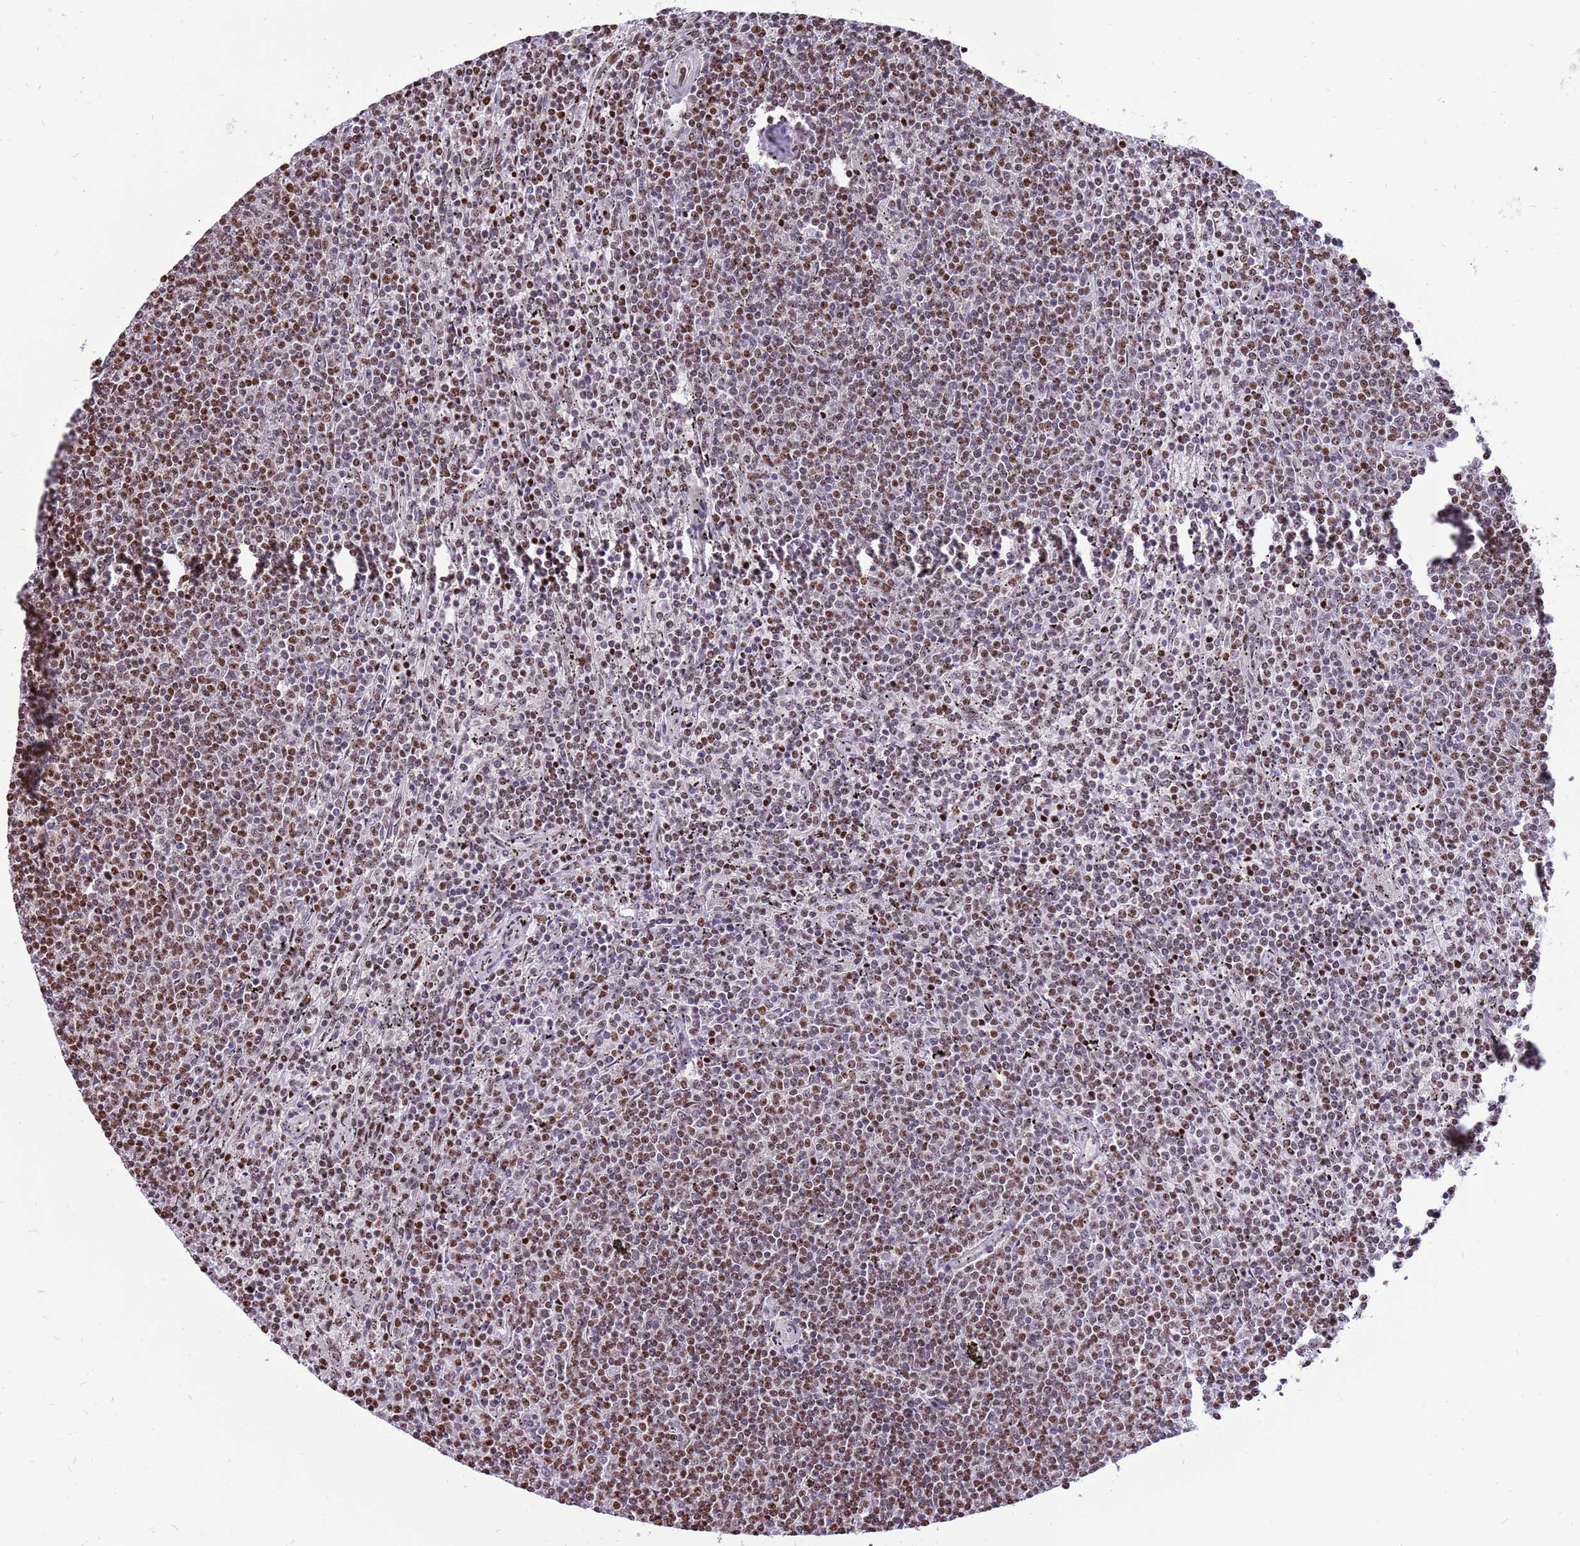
{"staining": {"intensity": "weak", "quantity": ">75%", "location": "nuclear"}, "tissue": "lymphoma", "cell_type": "Tumor cells", "image_type": "cancer", "snomed": [{"axis": "morphology", "description": "Malignant lymphoma, non-Hodgkin's type, Low grade"}, {"axis": "topography", "description": "Spleen"}], "caption": "IHC of lymphoma exhibits low levels of weak nuclear positivity in about >75% of tumor cells.", "gene": "WASHC4", "patient": {"sex": "female", "age": 50}}